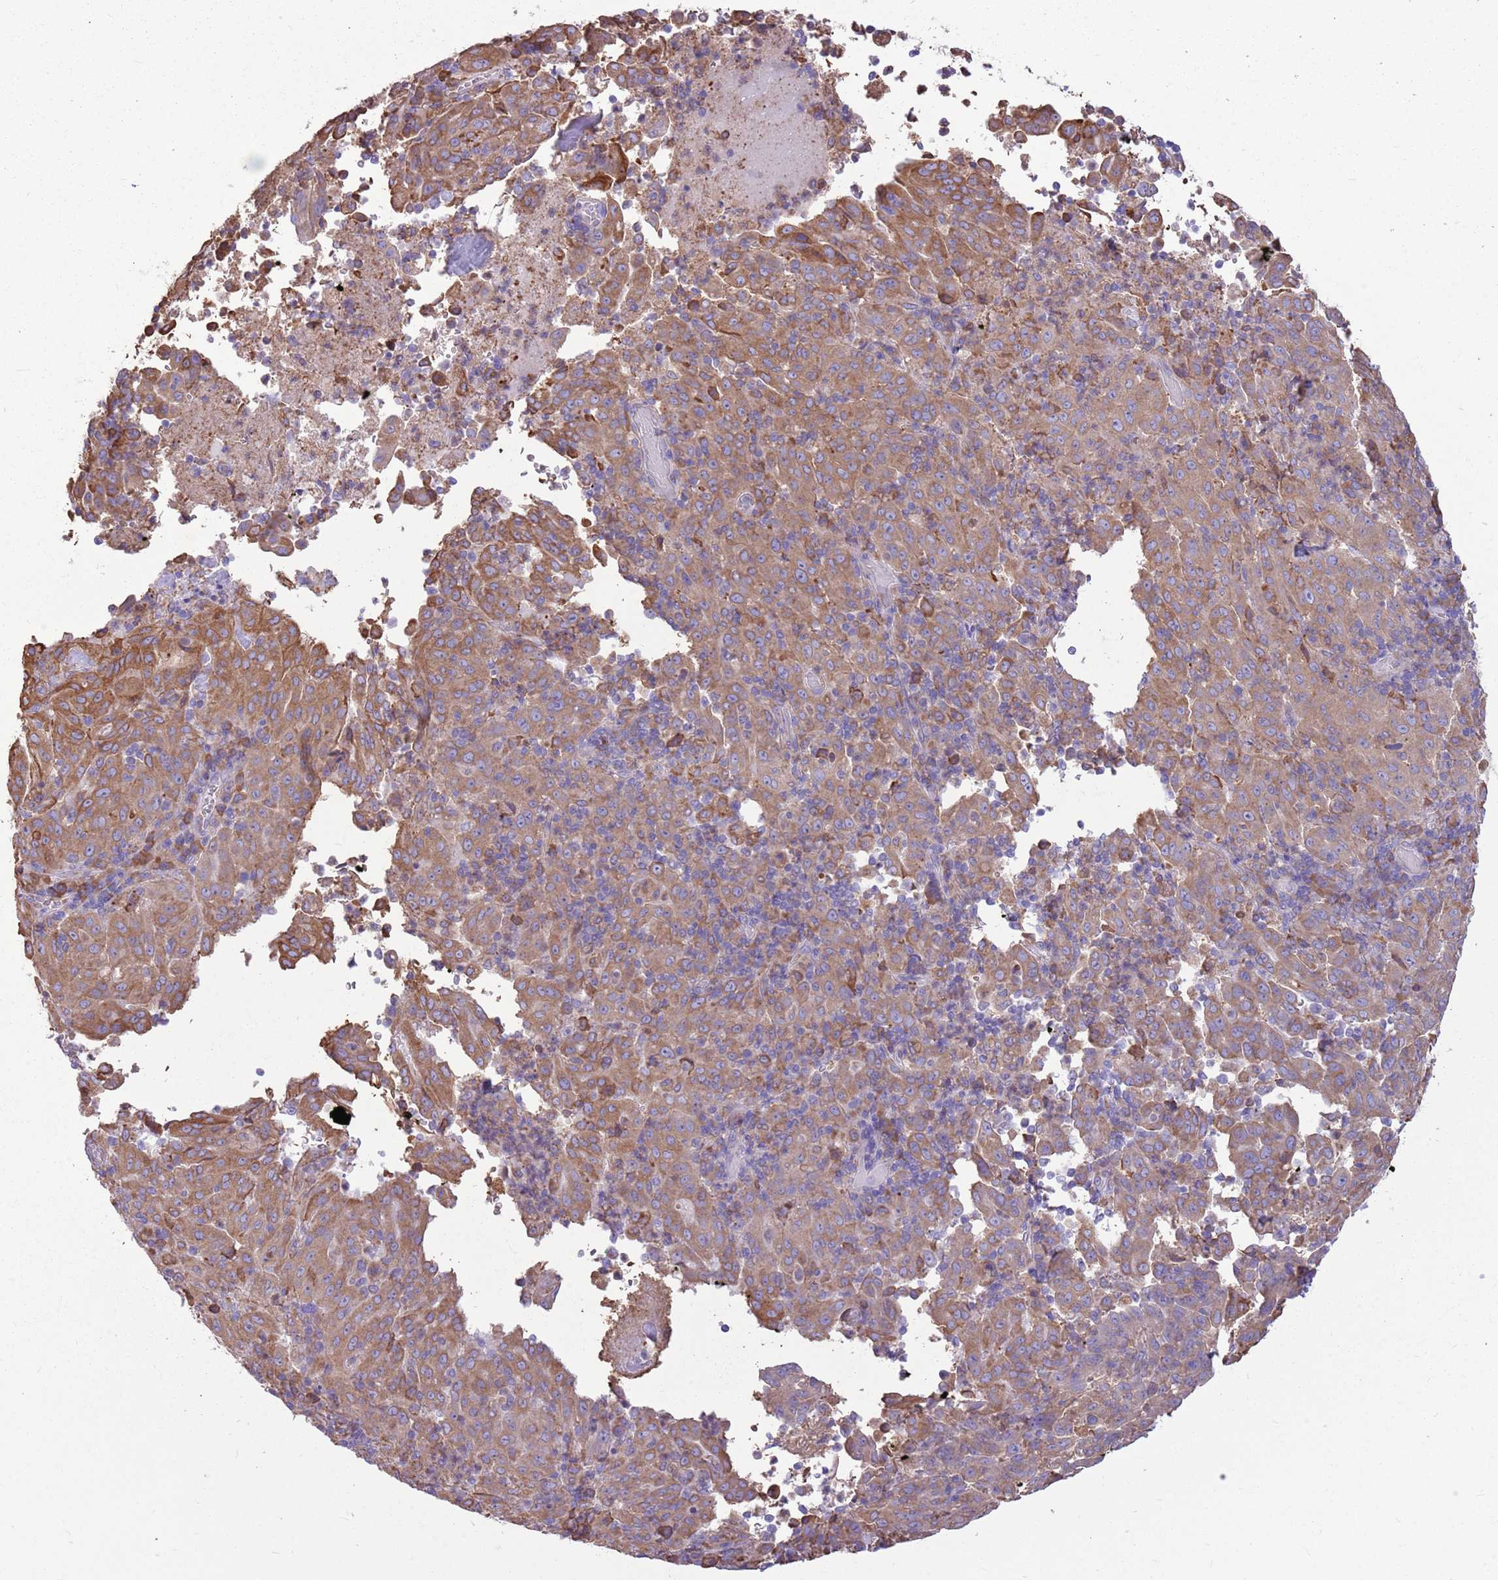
{"staining": {"intensity": "moderate", "quantity": ">75%", "location": "cytoplasmic/membranous"}, "tissue": "pancreatic cancer", "cell_type": "Tumor cells", "image_type": "cancer", "snomed": [{"axis": "morphology", "description": "Adenocarcinoma, NOS"}, {"axis": "topography", "description": "Pancreas"}], "caption": "Protein analysis of pancreatic cancer (adenocarcinoma) tissue shows moderate cytoplasmic/membranous positivity in approximately >75% of tumor cells.", "gene": "KCTD19", "patient": {"sex": "male", "age": 63}}